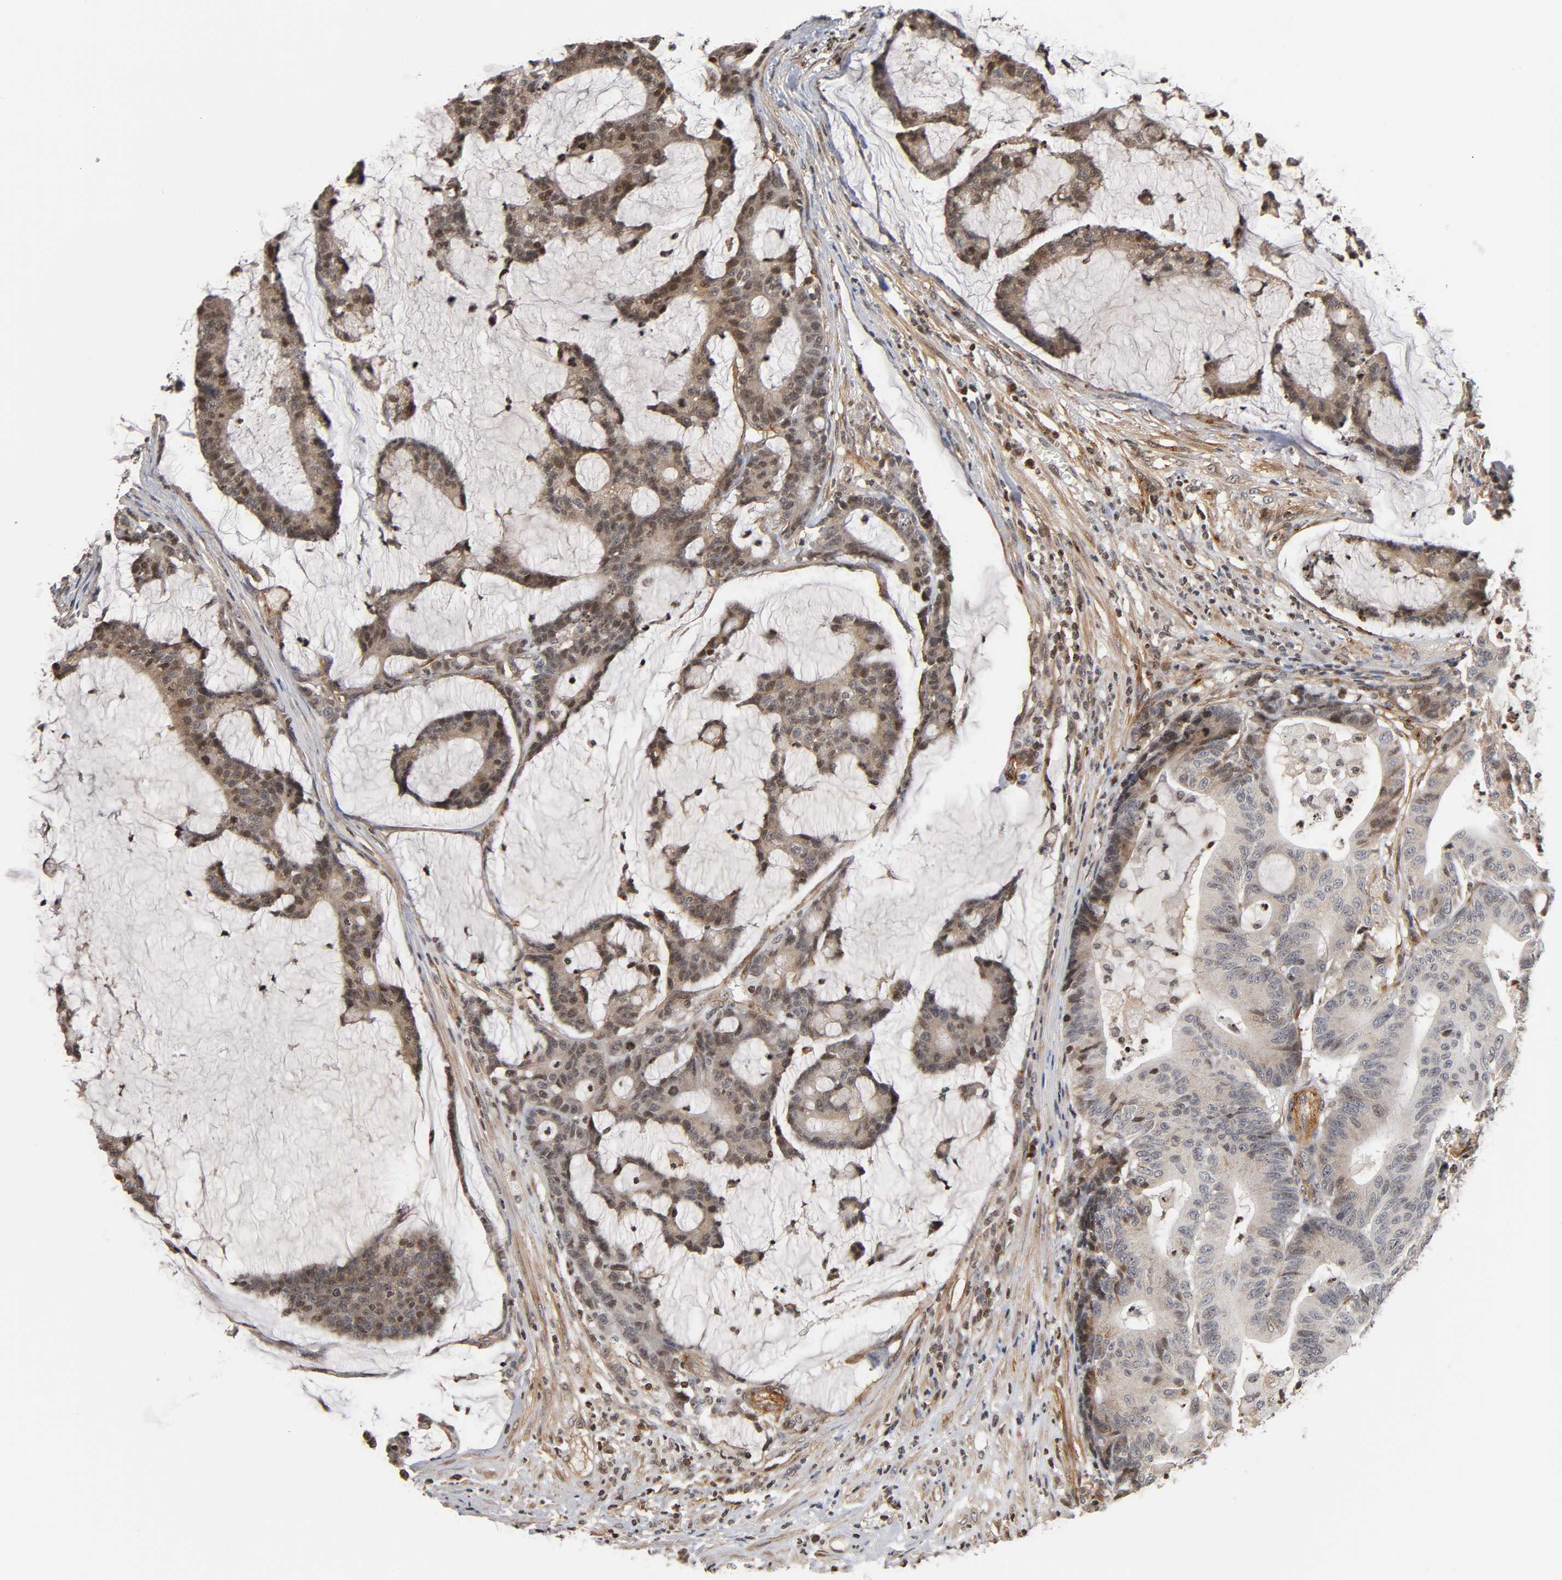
{"staining": {"intensity": "weak", "quantity": ">75%", "location": "cytoplasmic/membranous"}, "tissue": "colorectal cancer", "cell_type": "Tumor cells", "image_type": "cancer", "snomed": [{"axis": "morphology", "description": "Adenocarcinoma, NOS"}, {"axis": "topography", "description": "Colon"}], "caption": "Human colorectal cancer (adenocarcinoma) stained with a protein marker displays weak staining in tumor cells.", "gene": "ITGAV", "patient": {"sex": "female", "age": 84}}